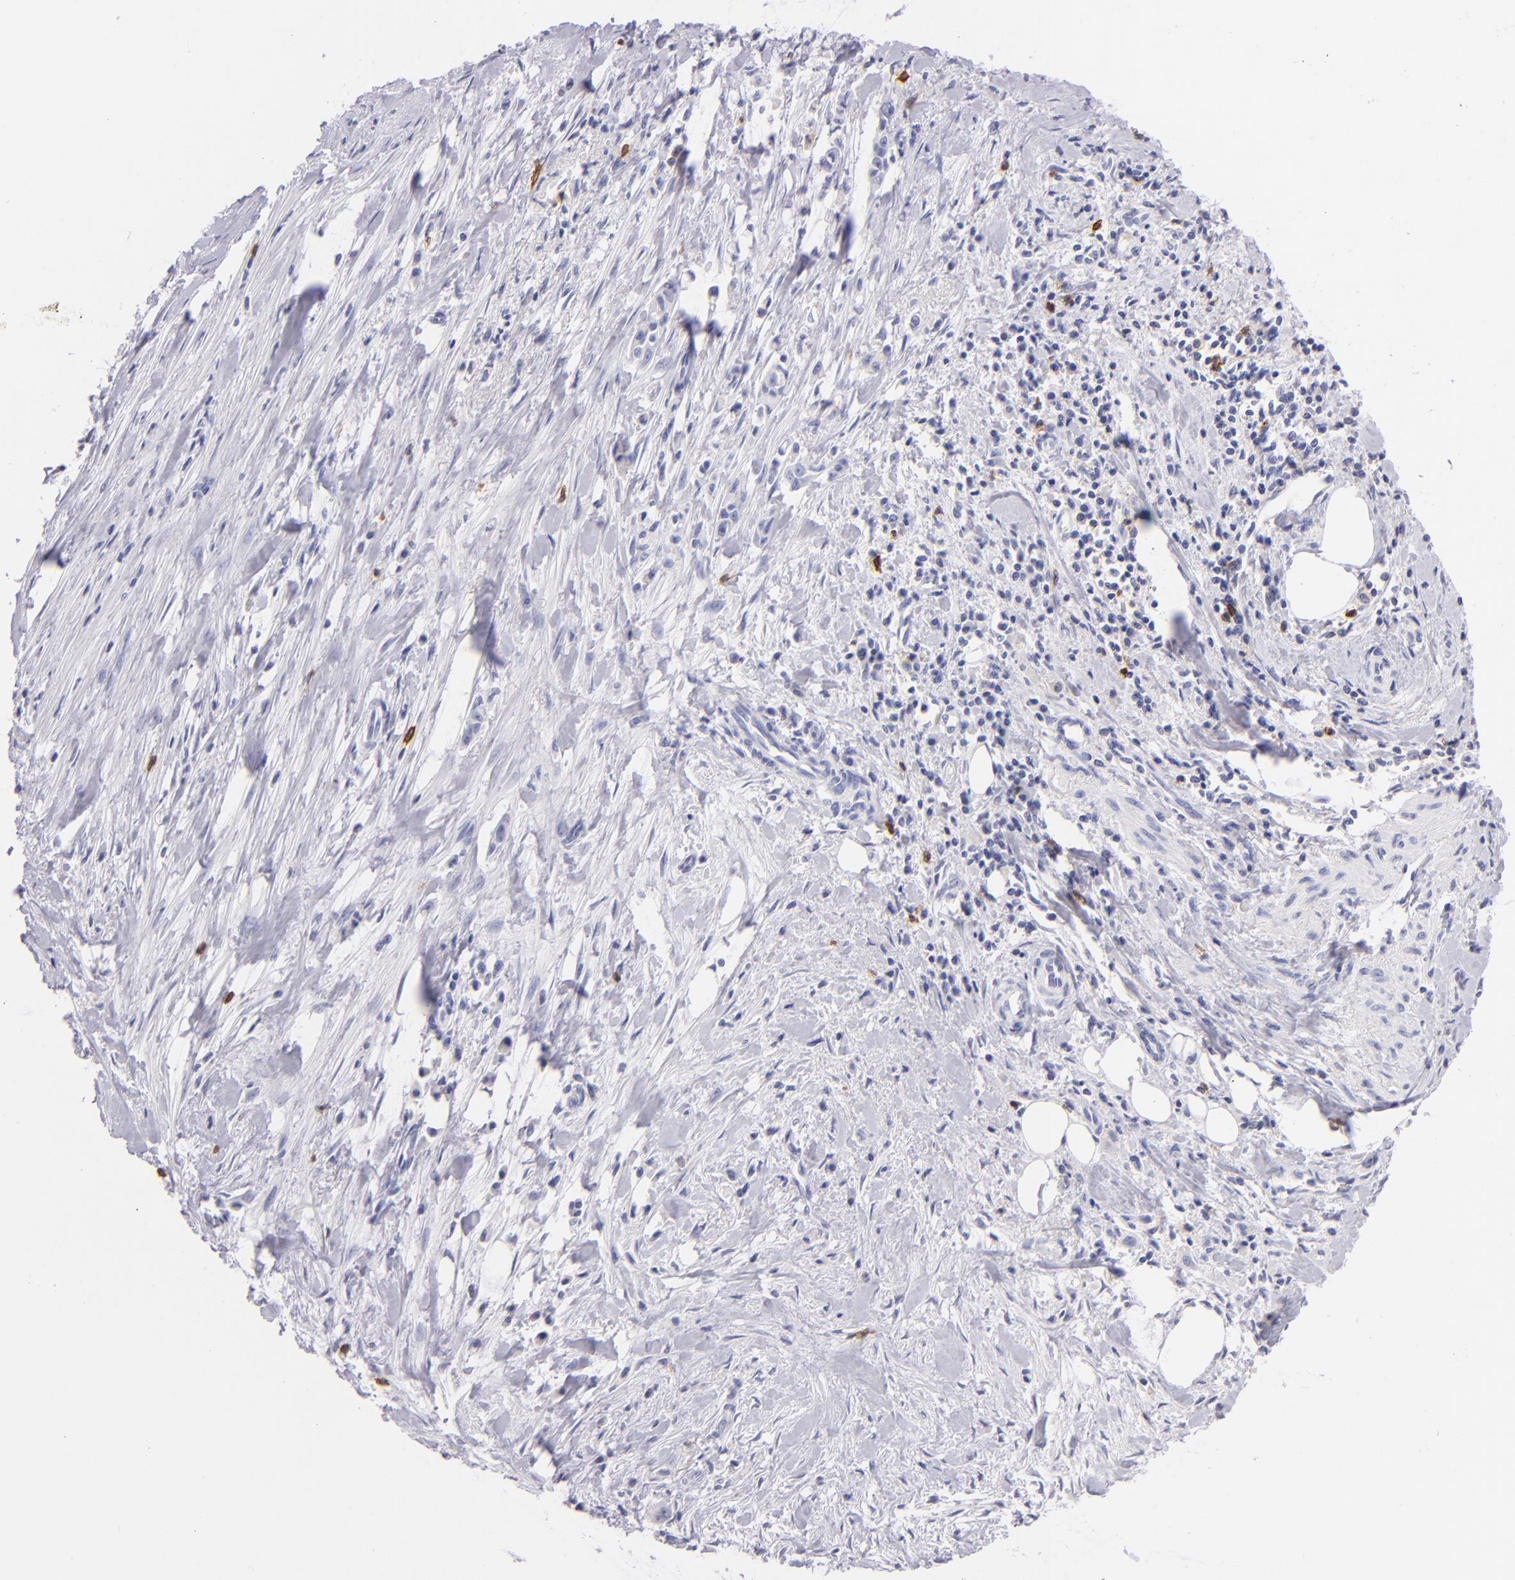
{"staining": {"intensity": "negative", "quantity": "none", "location": "none"}, "tissue": "pancreatic cancer", "cell_type": "Tumor cells", "image_type": "cancer", "snomed": [{"axis": "morphology", "description": "Adenocarcinoma, NOS"}, {"axis": "topography", "description": "Pancreas"}], "caption": "Image shows no significant protein staining in tumor cells of pancreatic cancer.", "gene": "IL2RA", "patient": {"sex": "male", "age": 59}}